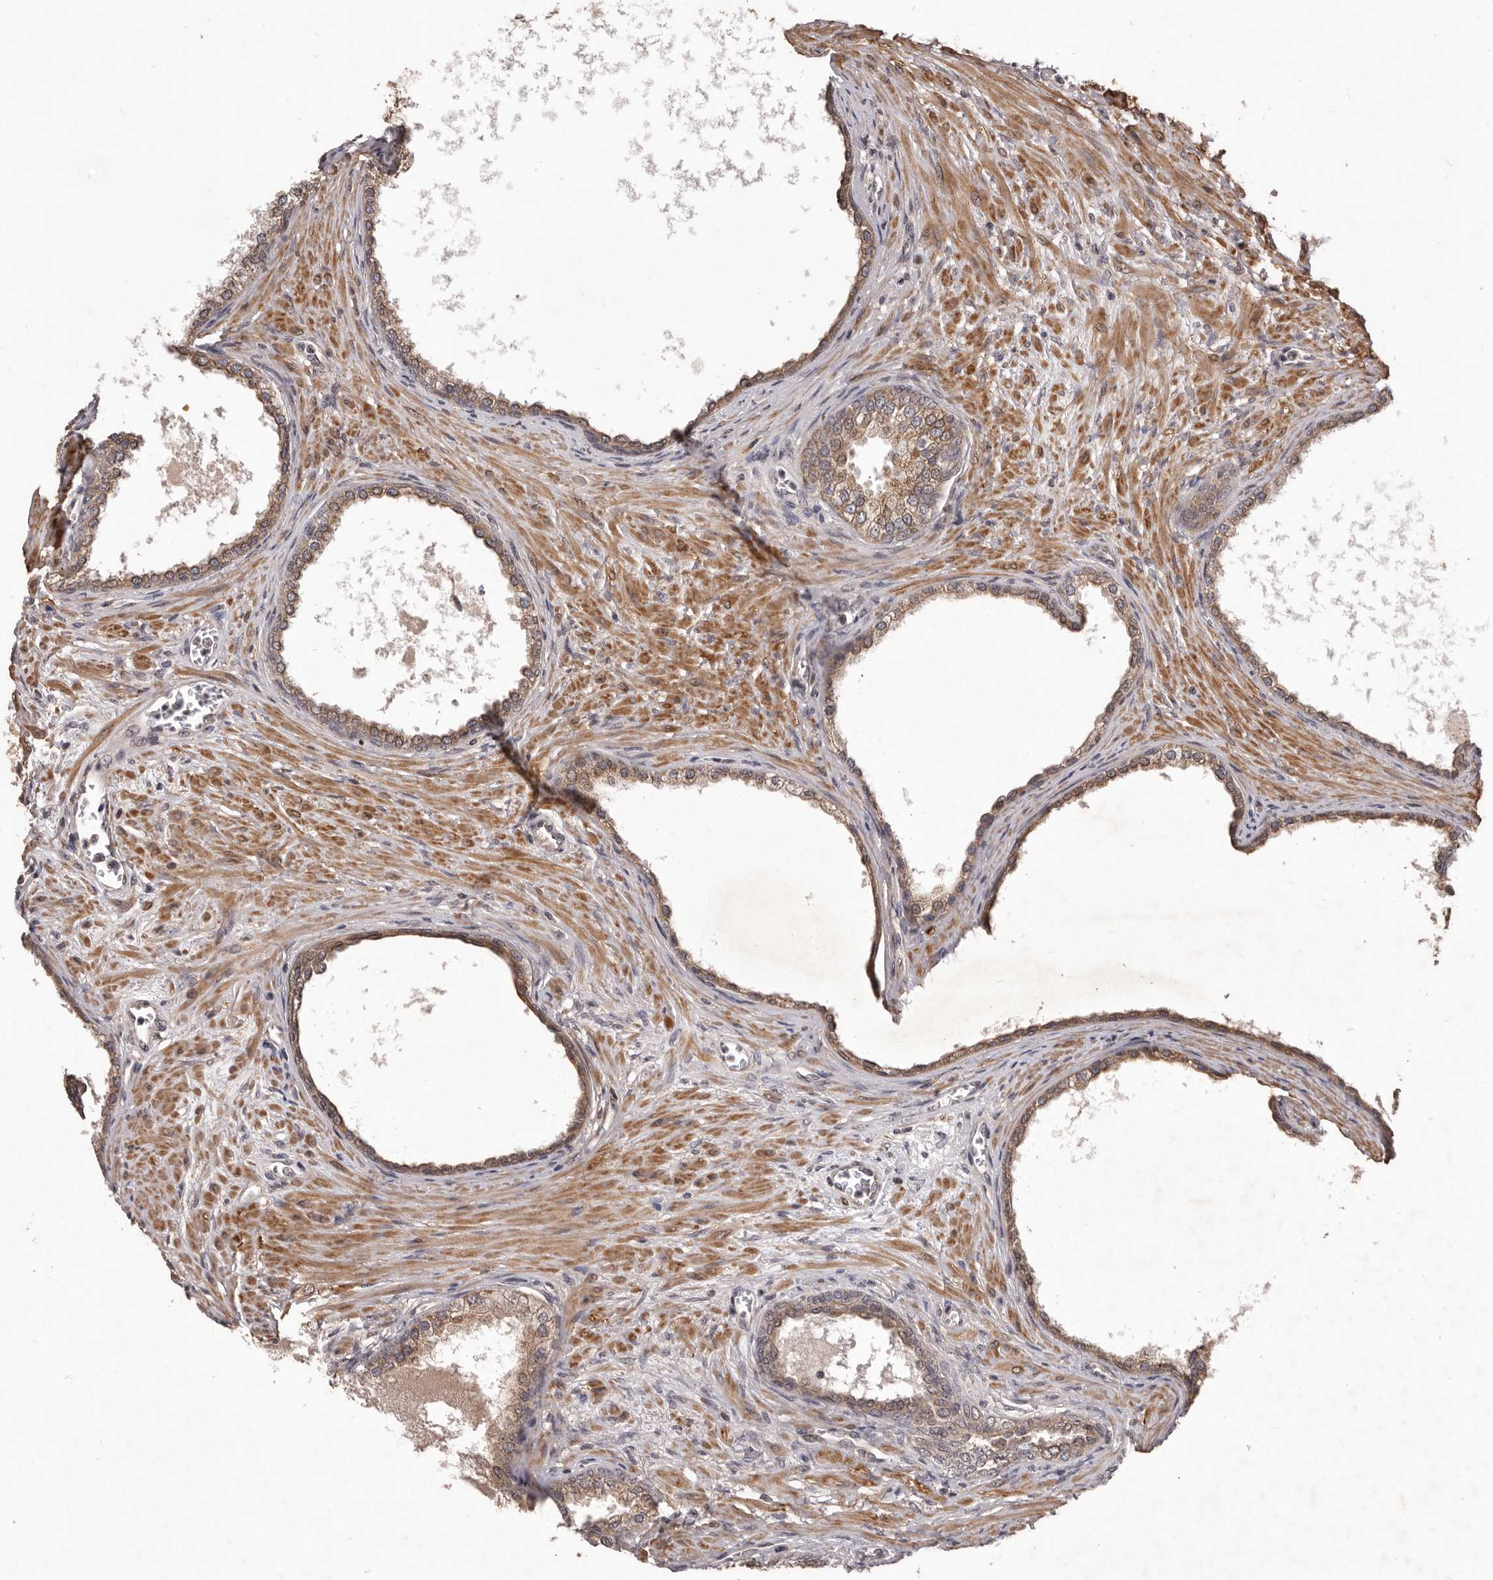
{"staining": {"intensity": "moderate", "quantity": ">75%", "location": "cytoplasmic/membranous"}, "tissue": "prostate cancer", "cell_type": "Tumor cells", "image_type": "cancer", "snomed": [{"axis": "morphology", "description": "Normal tissue, NOS"}, {"axis": "morphology", "description": "Adenocarcinoma, Low grade"}, {"axis": "topography", "description": "Prostate"}, {"axis": "topography", "description": "Peripheral nerve tissue"}], "caption": "Immunohistochemical staining of prostate cancer (adenocarcinoma (low-grade)) displays medium levels of moderate cytoplasmic/membranous protein expression in about >75% of tumor cells.", "gene": "CELF3", "patient": {"sex": "male", "age": 71}}